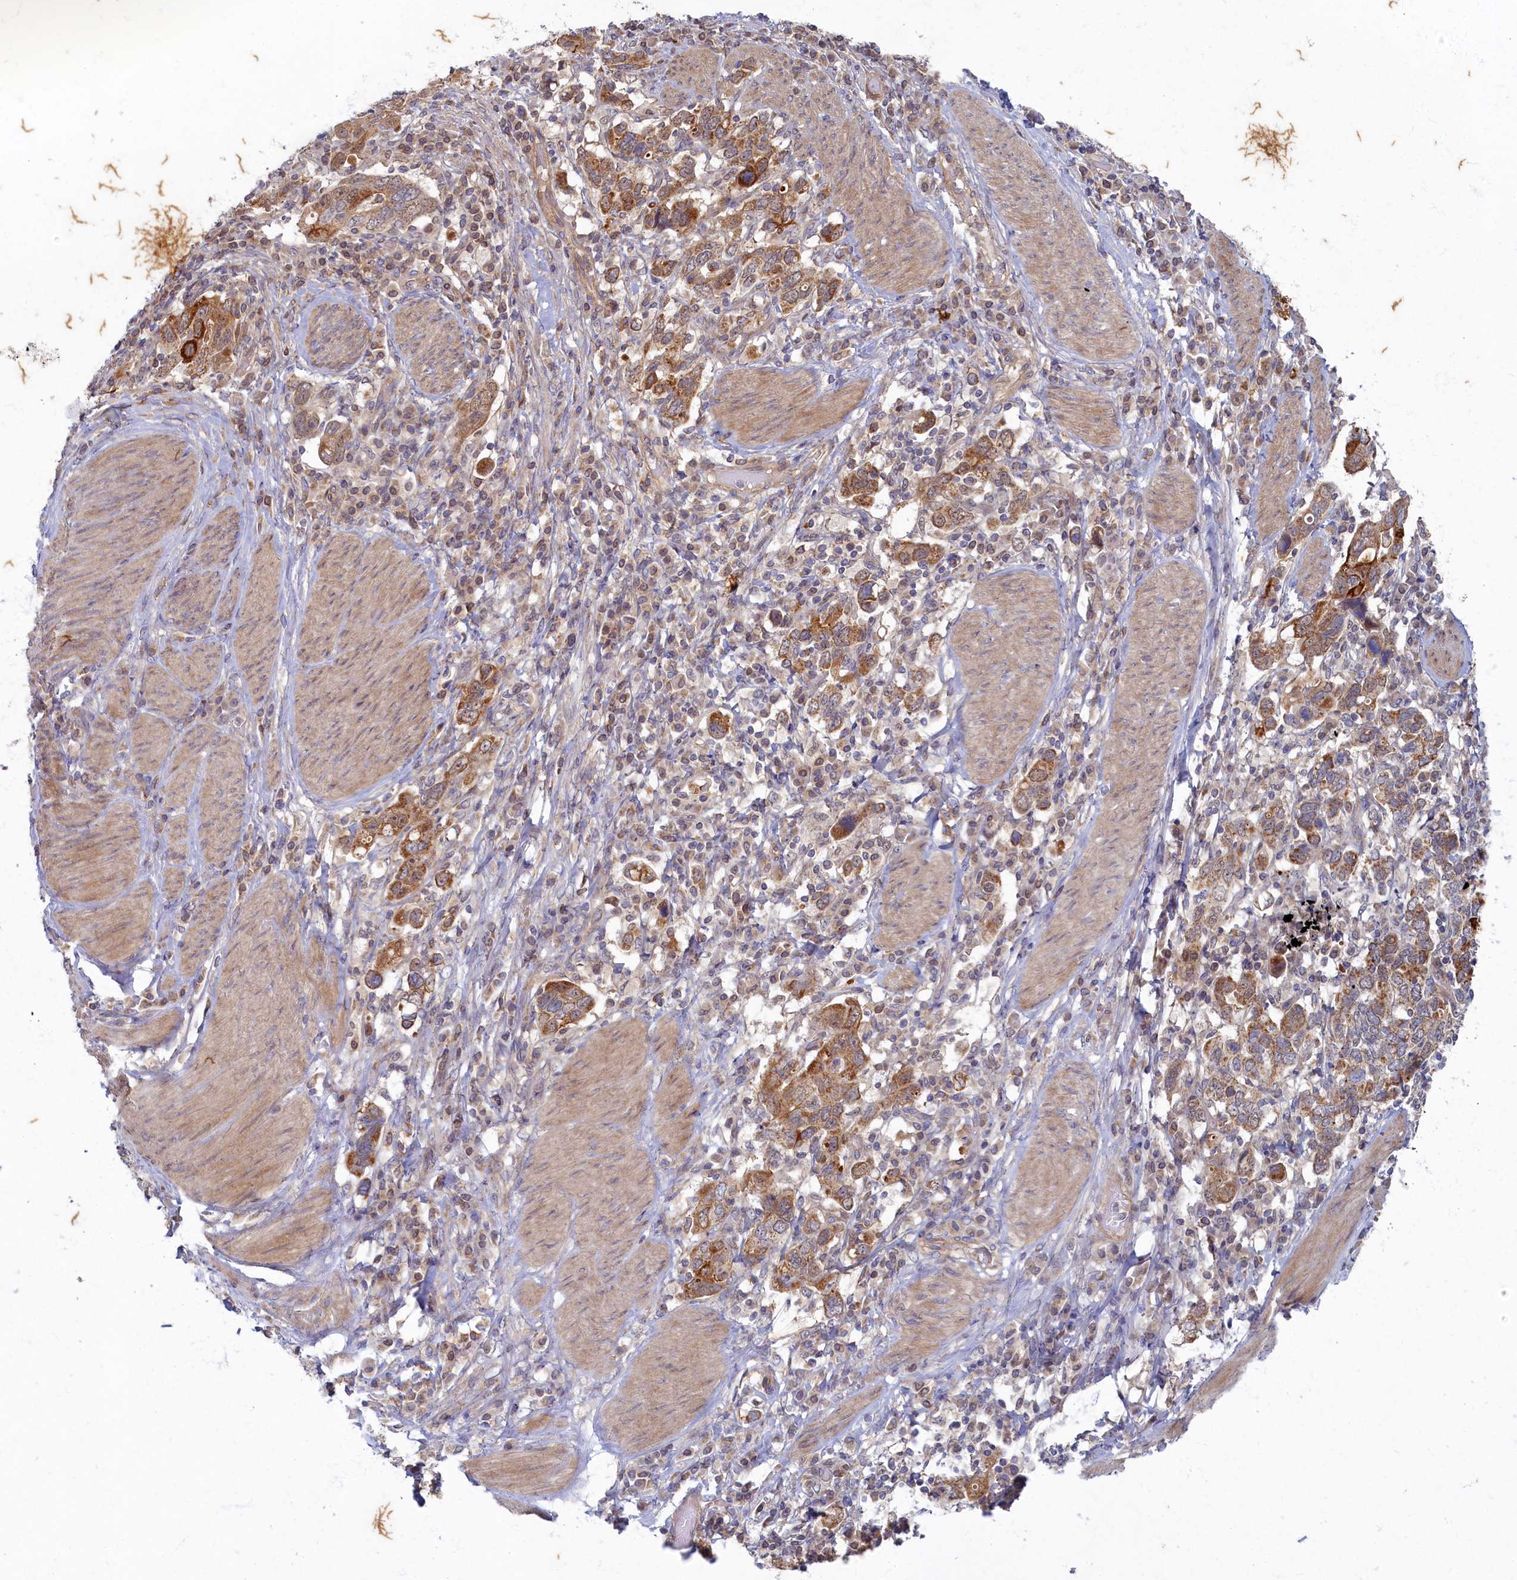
{"staining": {"intensity": "moderate", "quantity": ">75%", "location": "cytoplasmic/membranous"}, "tissue": "stomach cancer", "cell_type": "Tumor cells", "image_type": "cancer", "snomed": [{"axis": "morphology", "description": "Adenocarcinoma, NOS"}, {"axis": "topography", "description": "Stomach, upper"}], "caption": "Stomach adenocarcinoma stained with IHC reveals moderate cytoplasmic/membranous staining in approximately >75% of tumor cells.", "gene": "WDR59", "patient": {"sex": "male", "age": 62}}